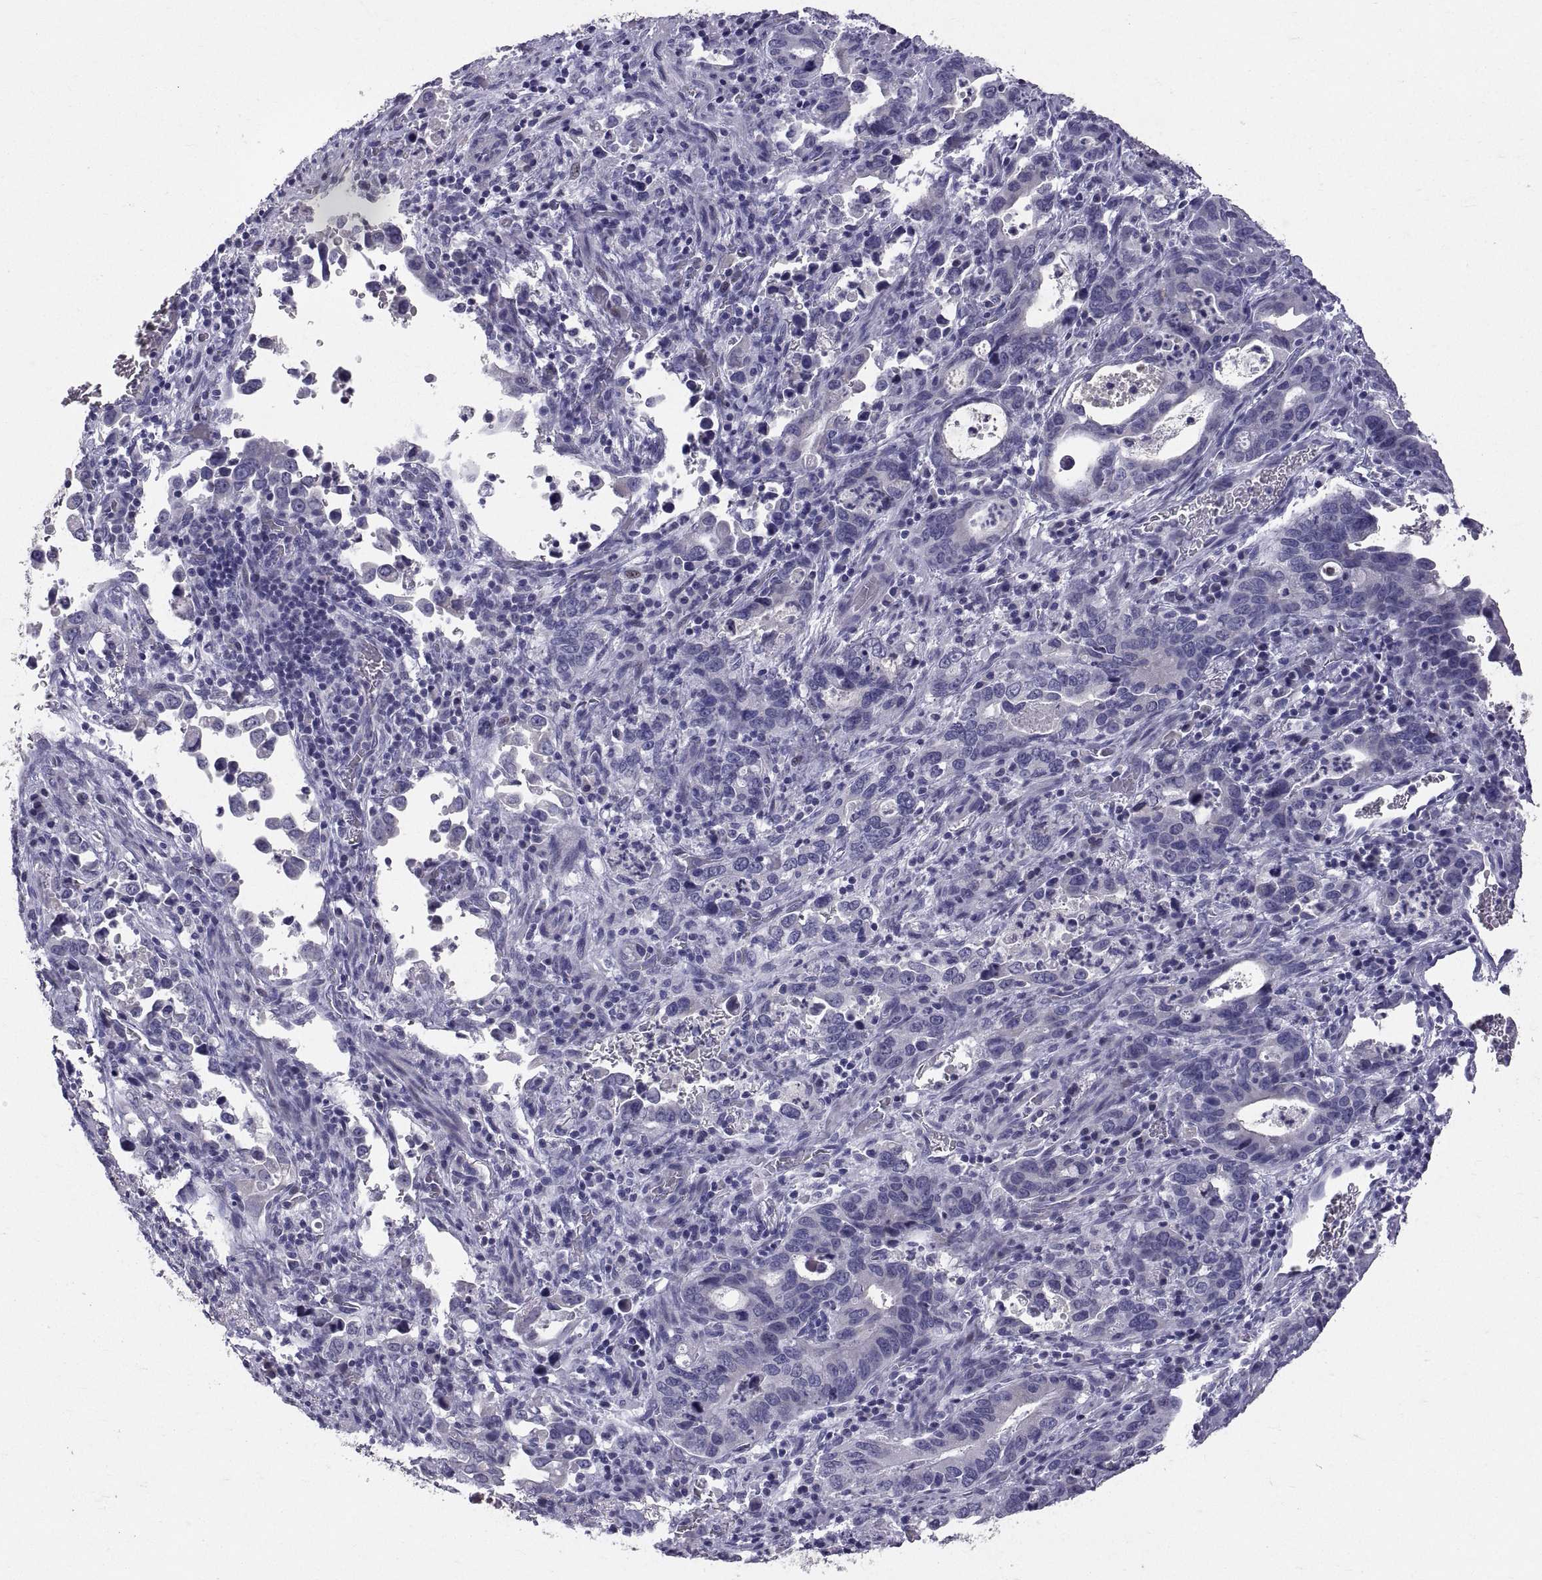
{"staining": {"intensity": "negative", "quantity": "none", "location": "none"}, "tissue": "stomach cancer", "cell_type": "Tumor cells", "image_type": "cancer", "snomed": [{"axis": "morphology", "description": "Adenocarcinoma, NOS"}, {"axis": "topography", "description": "Stomach, upper"}], "caption": "This is a photomicrograph of immunohistochemistry (IHC) staining of stomach adenocarcinoma, which shows no expression in tumor cells.", "gene": "PTN", "patient": {"sex": "male", "age": 74}}